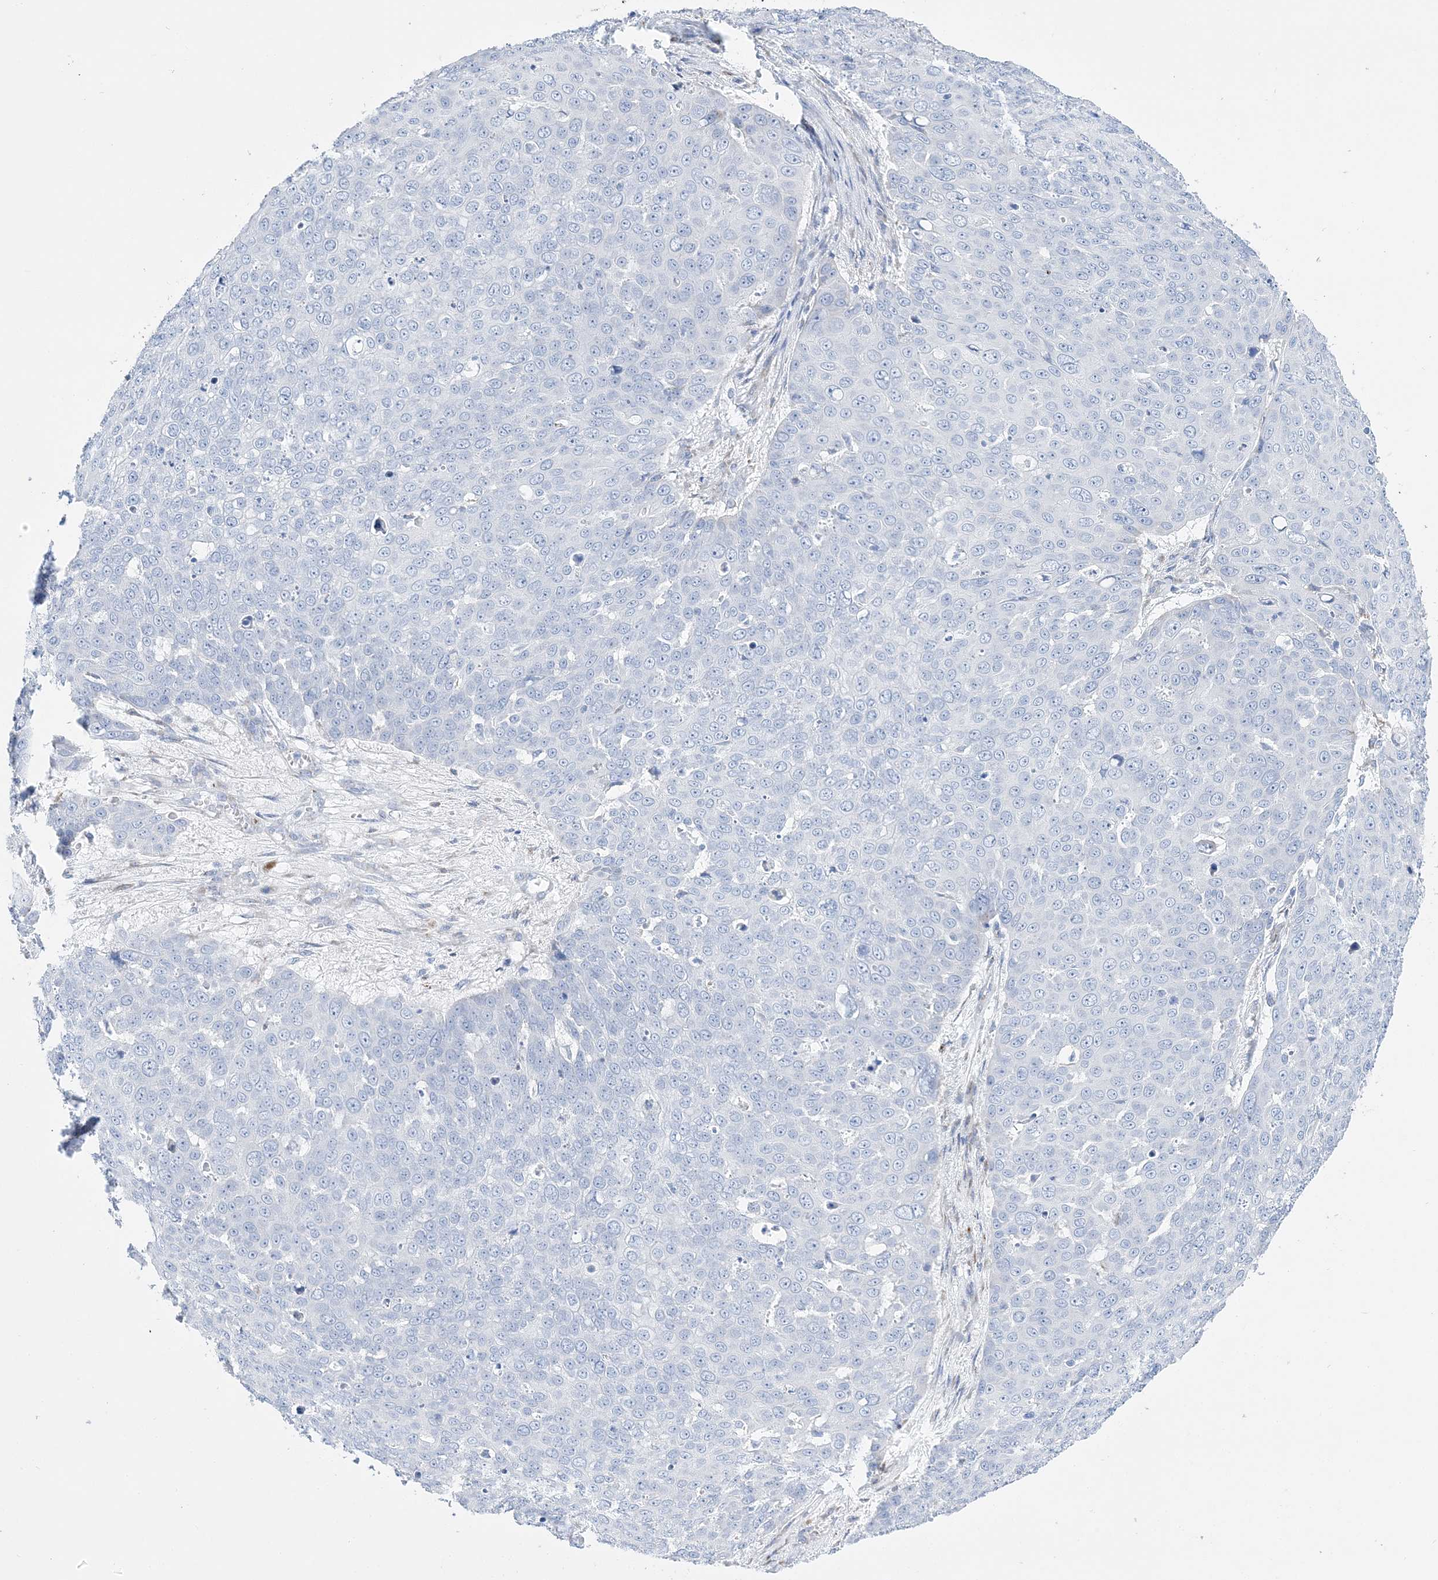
{"staining": {"intensity": "negative", "quantity": "none", "location": "none"}, "tissue": "skin cancer", "cell_type": "Tumor cells", "image_type": "cancer", "snomed": [{"axis": "morphology", "description": "Squamous cell carcinoma, NOS"}, {"axis": "topography", "description": "Skin"}], "caption": "Tumor cells show no significant expression in squamous cell carcinoma (skin).", "gene": "TSPYL6", "patient": {"sex": "male", "age": 71}}